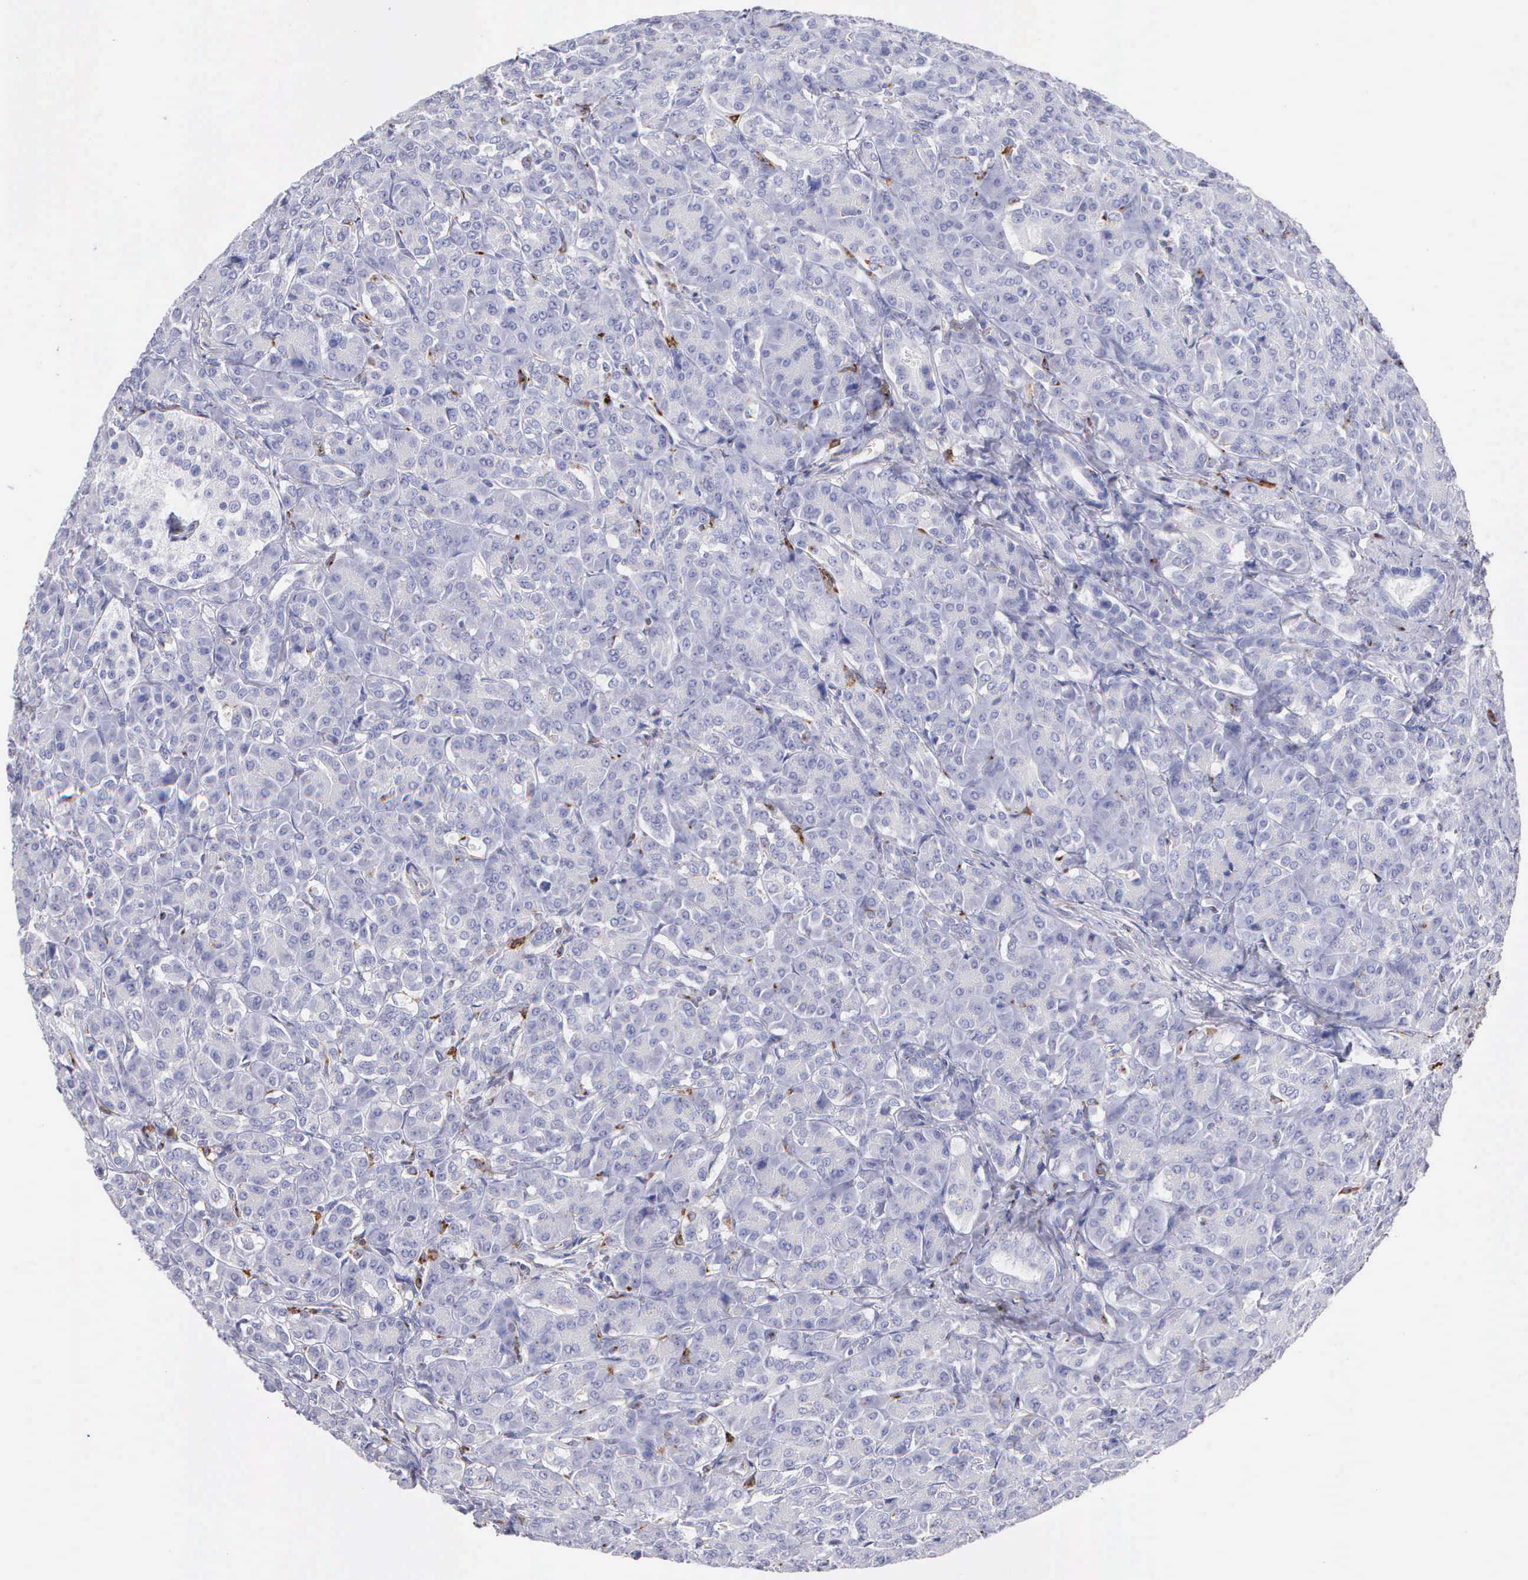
{"staining": {"intensity": "negative", "quantity": "none", "location": "none"}, "tissue": "pancreas", "cell_type": "Exocrine glandular cells", "image_type": "normal", "snomed": [{"axis": "morphology", "description": "Normal tissue, NOS"}, {"axis": "topography", "description": "Lymph node"}, {"axis": "topography", "description": "Pancreas"}], "caption": "Photomicrograph shows no significant protein staining in exocrine glandular cells of unremarkable pancreas. Brightfield microscopy of immunohistochemistry stained with DAB (3,3'-diaminobenzidine) (brown) and hematoxylin (blue), captured at high magnification.", "gene": "SRGN", "patient": {"sex": "male", "age": 59}}